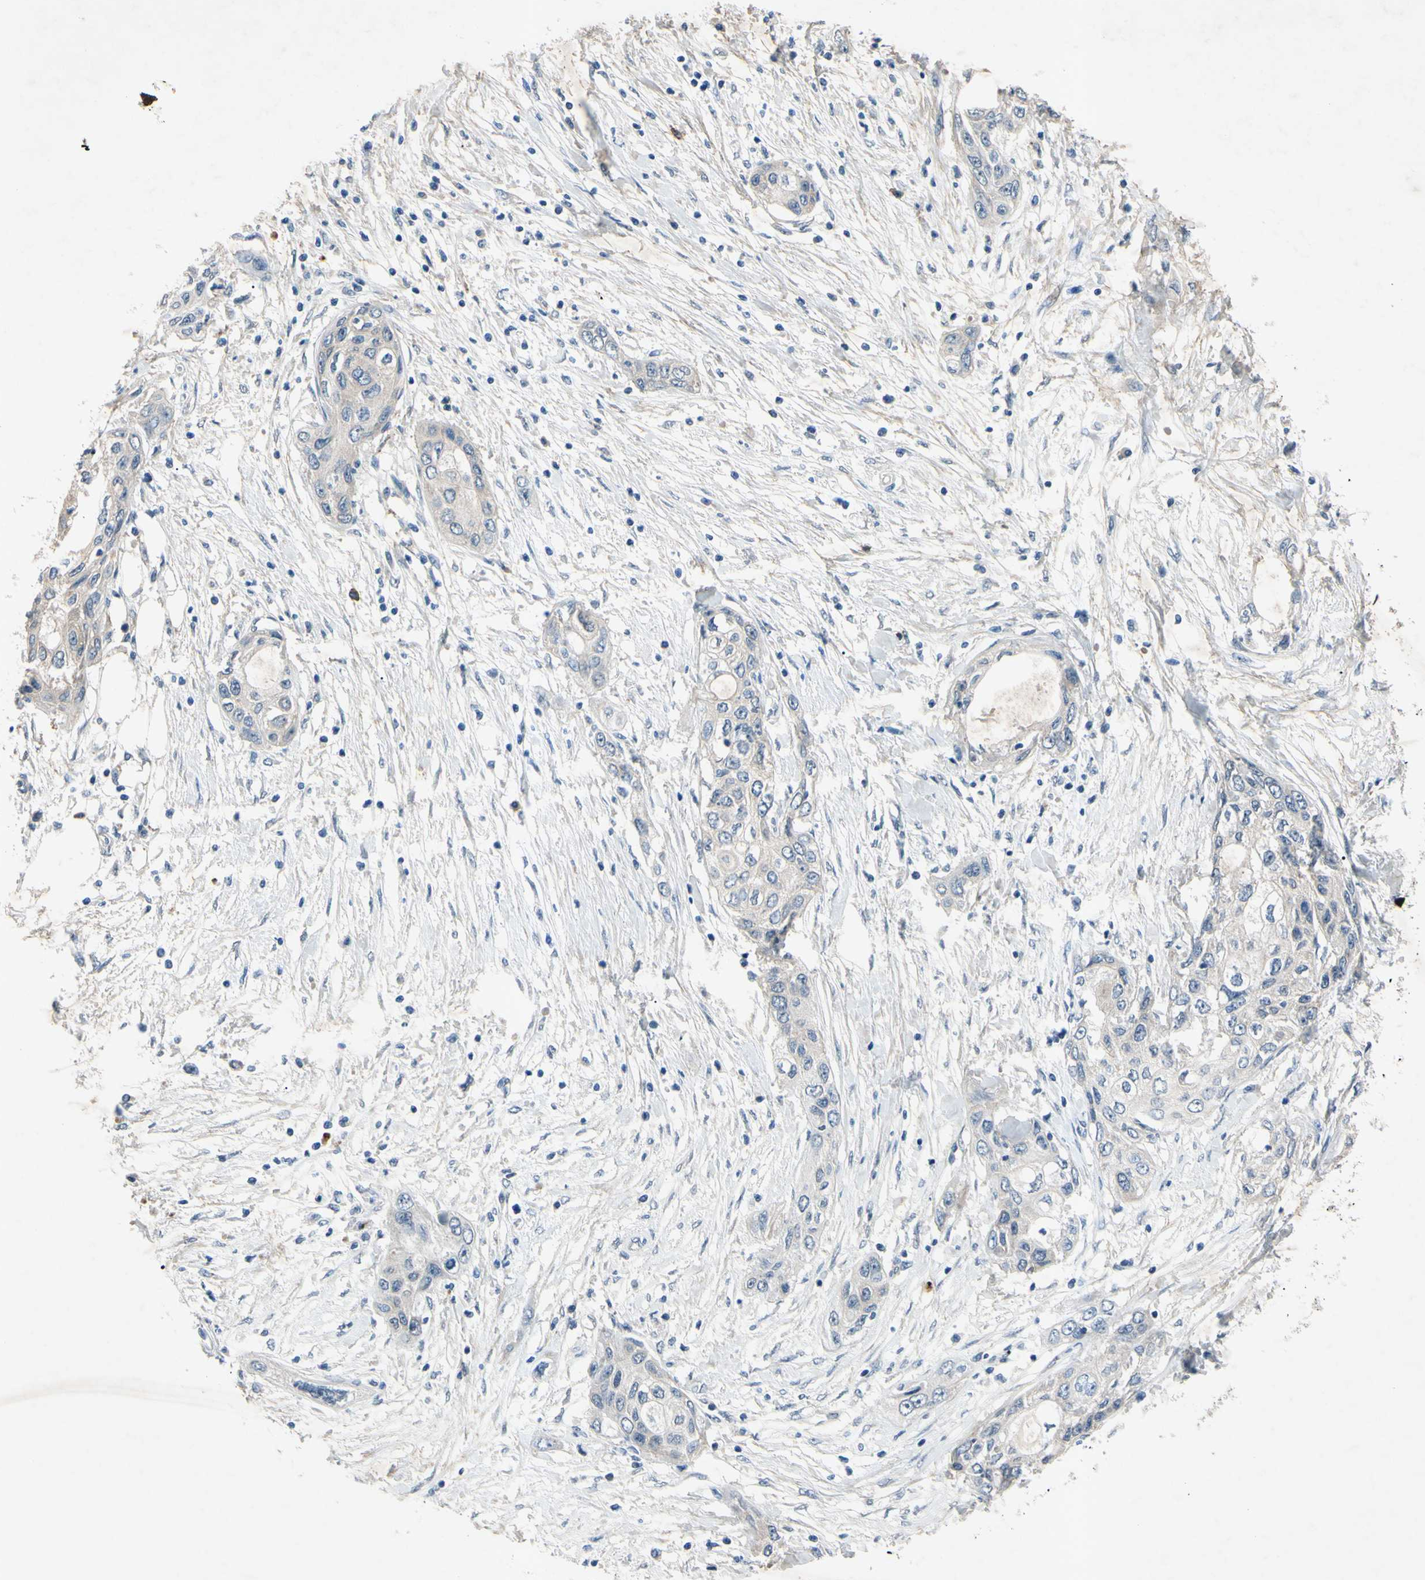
{"staining": {"intensity": "weak", "quantity": "<25%", "location": "cytoplasmic/membranous"}, "tissue": "pancreatic cancer", "cell_type": "Tumor cells", "image_type": "cancer", "snomed": [{"axis": "morphology", "description": "Adenocarcinoma, NOS"}, {"axis": "topography", "description": "Pancreas"}], "caption": "Micrograph shows no significant protein positivity in tumor cells of pancreatic cancer (adenocarcinoma).", "gene": "HILPDA", "patient": {"sex": "female", "age": 70}}